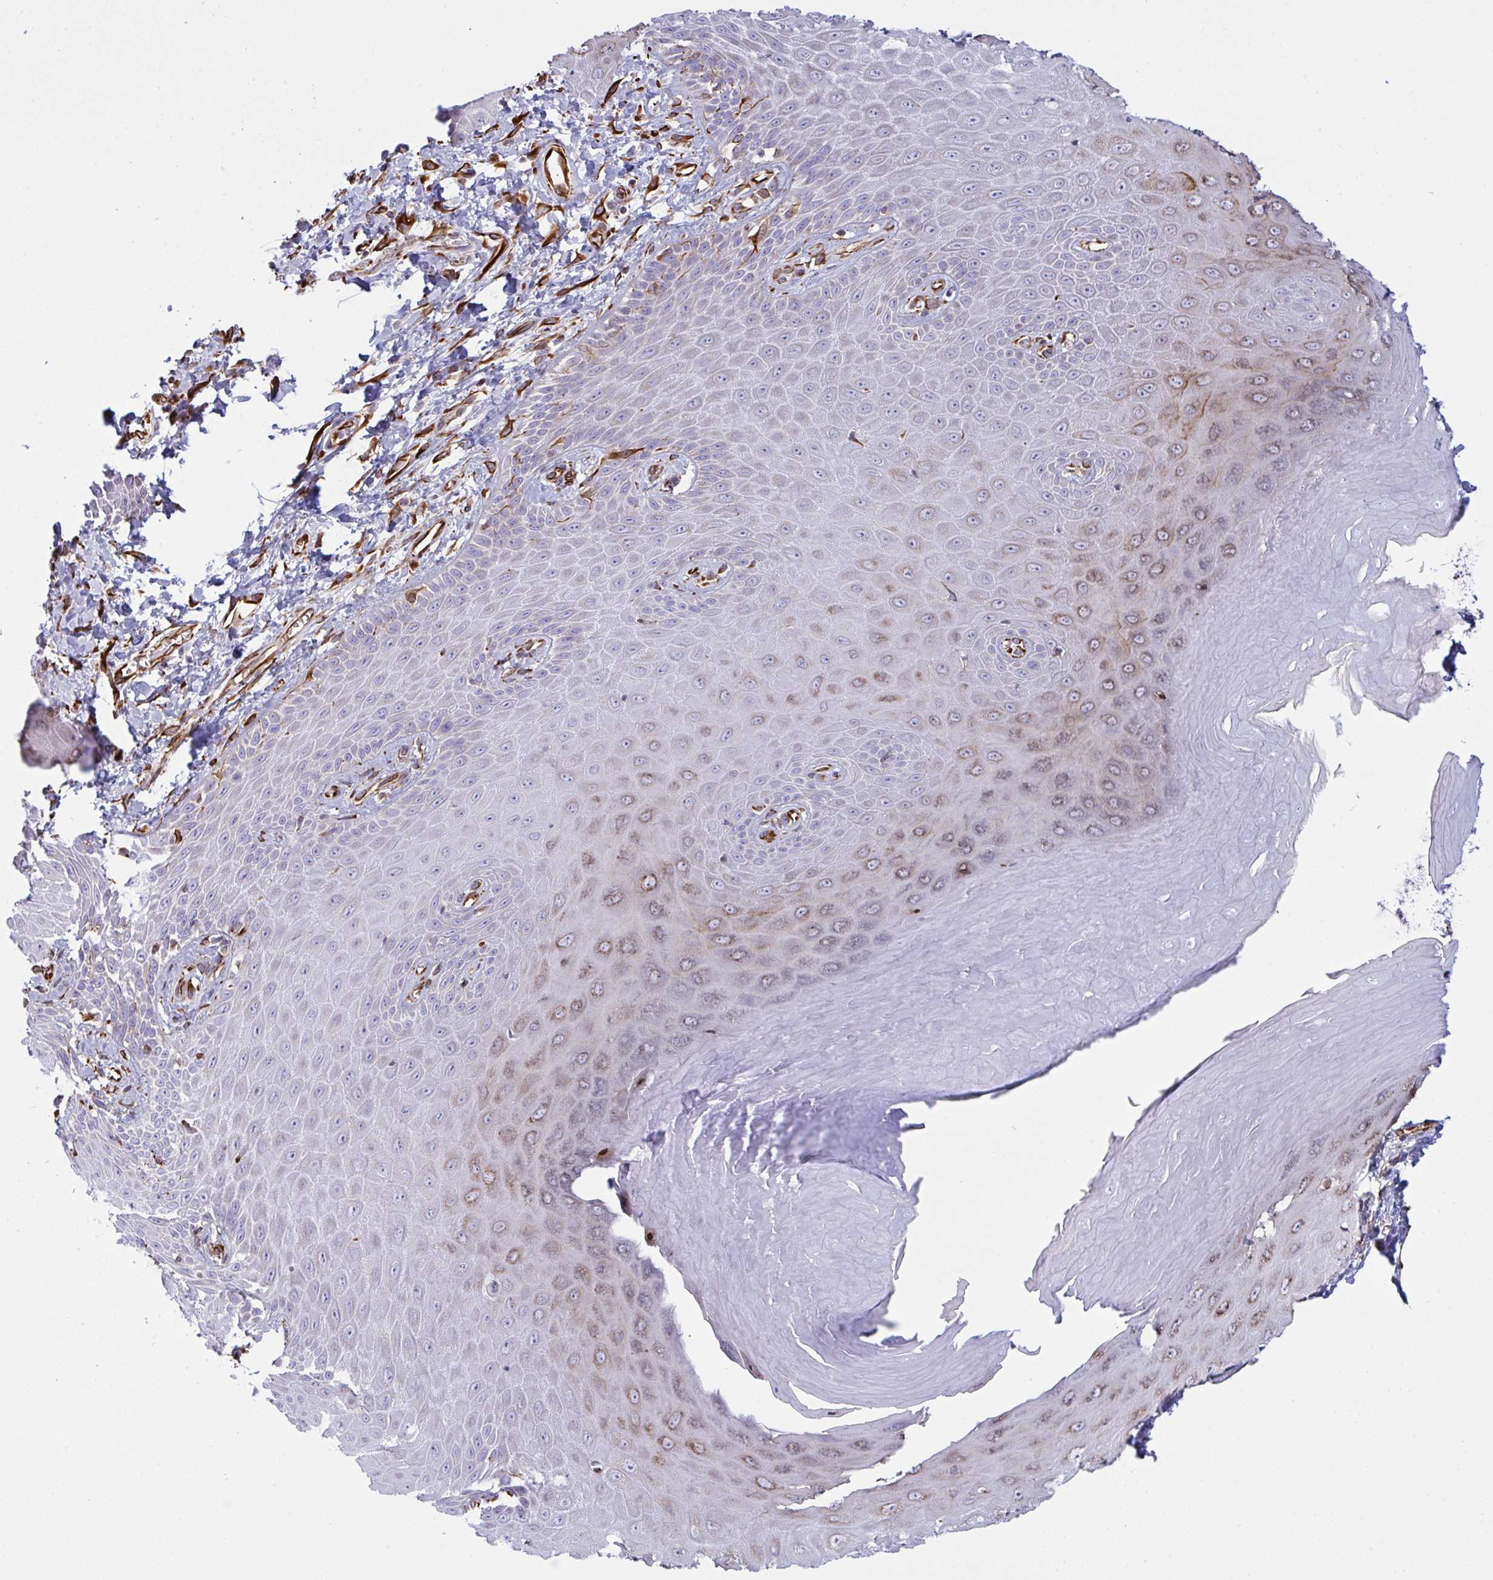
{"staining": {"intensity": "moderate", "quantity": "<25%", "location": "cytoplasmic/membranous"}, "tissue": "skin", "cell_type": "Epidermal cells", "image_type": "normal", "snomed": [{"axis": "morphology", "description": "Normal tissue, NOS"}, {"axis": "topography", "description": "Anal"}, {"axis": "topography", "description": "Peripheral nerve tissue"}], "caption": "Approximately <25% of epidermal cells in unremarkable skin demonstrate moderate cytoplasmic/membranous protein staining as visualized by brown immunohistochemical staining.", "gene": "DCBLD1", "patient": {"sex": "male", "age": 78}}